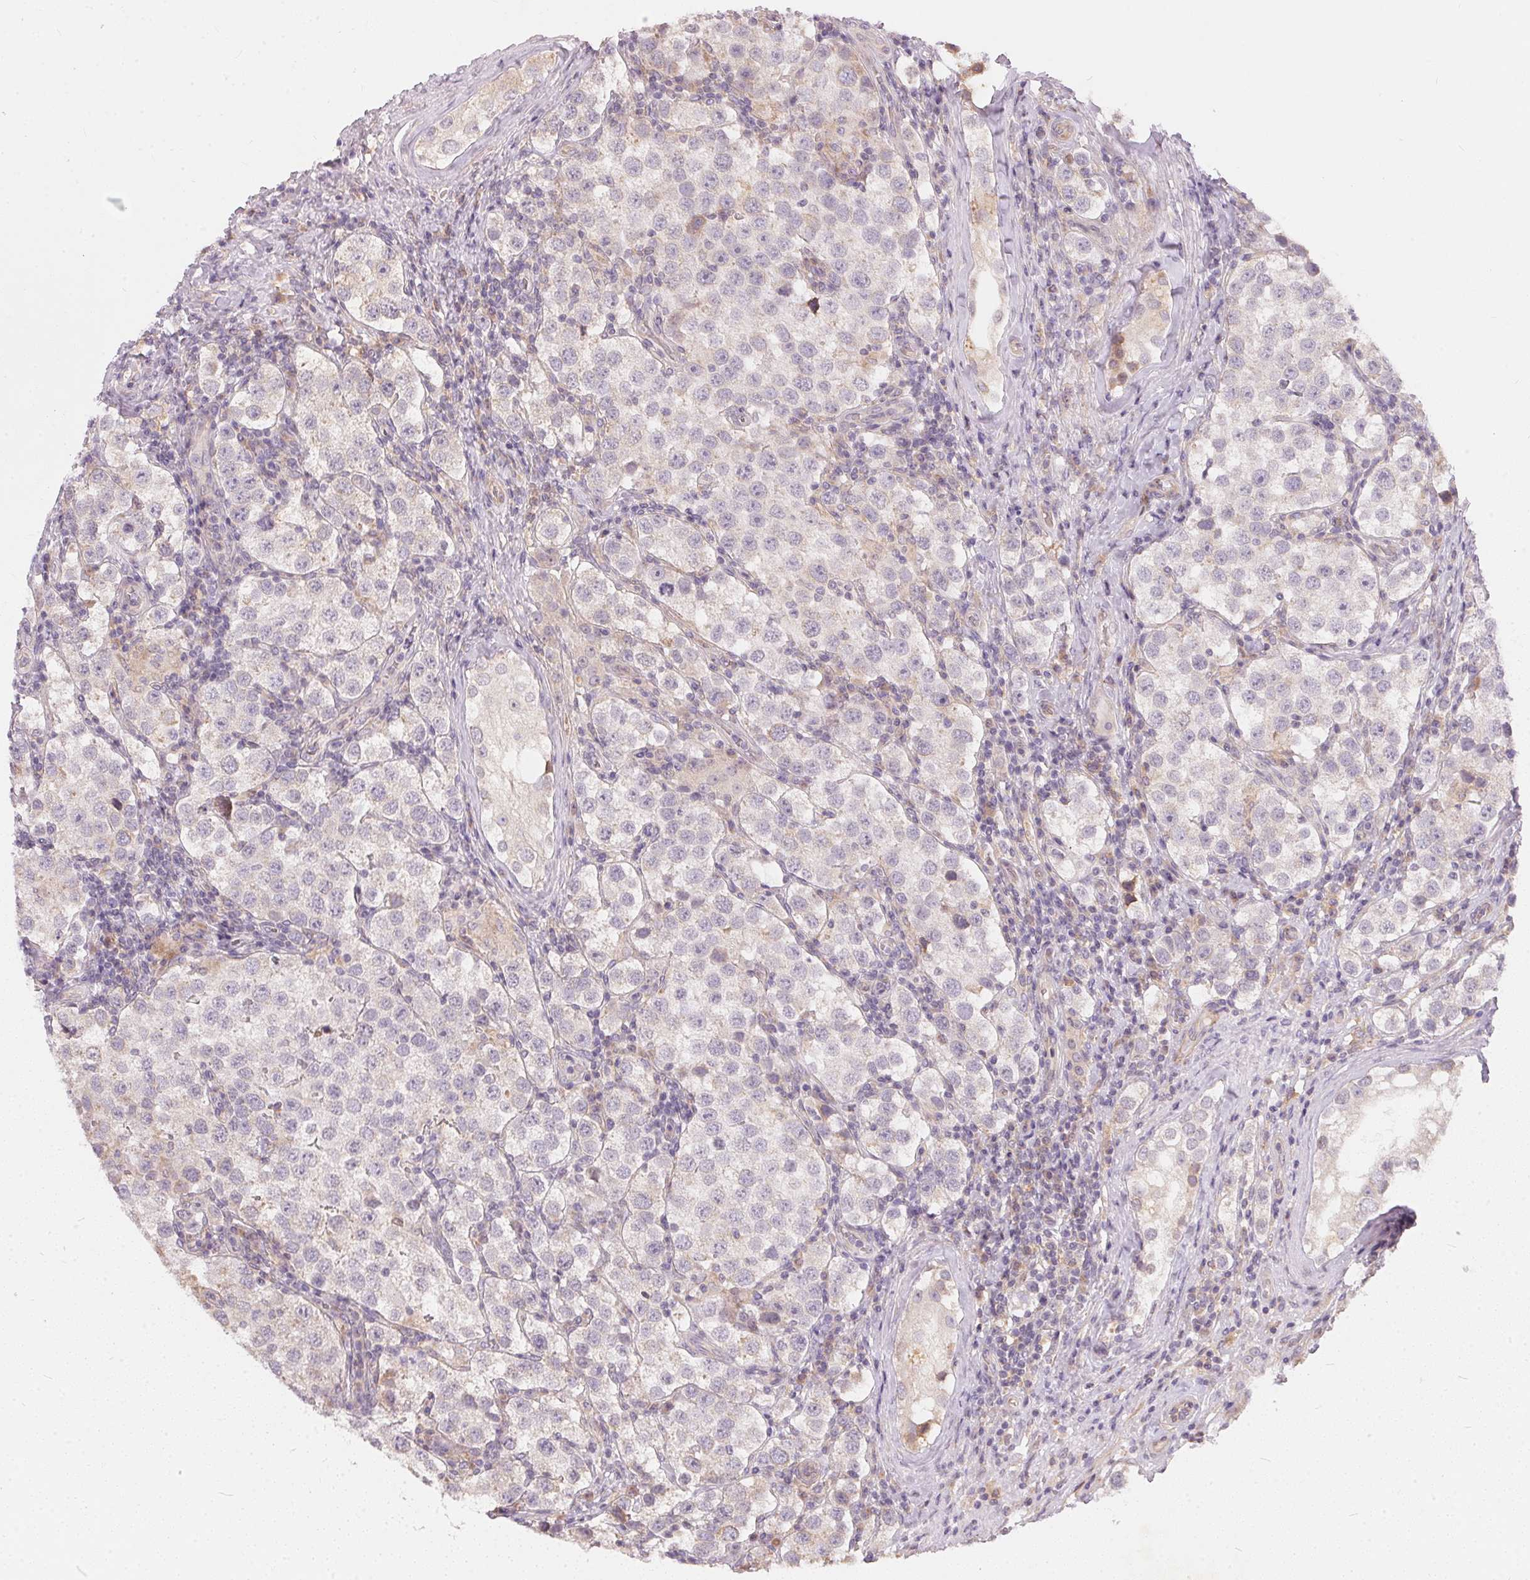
{"staining": {"intensity": "negative", "quantity": "none", "location": "none"}, "tissue": "testis cancer", "cell_type": "Tumor cells", "image_type": "cancer", "snomed": [{"axis": "morphology", "description": "Seminoma, NOS"}, {"axis": "topography", "description": "Testis"}], "caption": "IHC photomicrograph of neoplastic tissue: seminoma (testis) stained with DAB (3,3'-diaminobenzidine) reveals no significant protein expression in tumor cells.", "gene": "VWA5B2", "patient": {"sex": "male", "age": 37}}